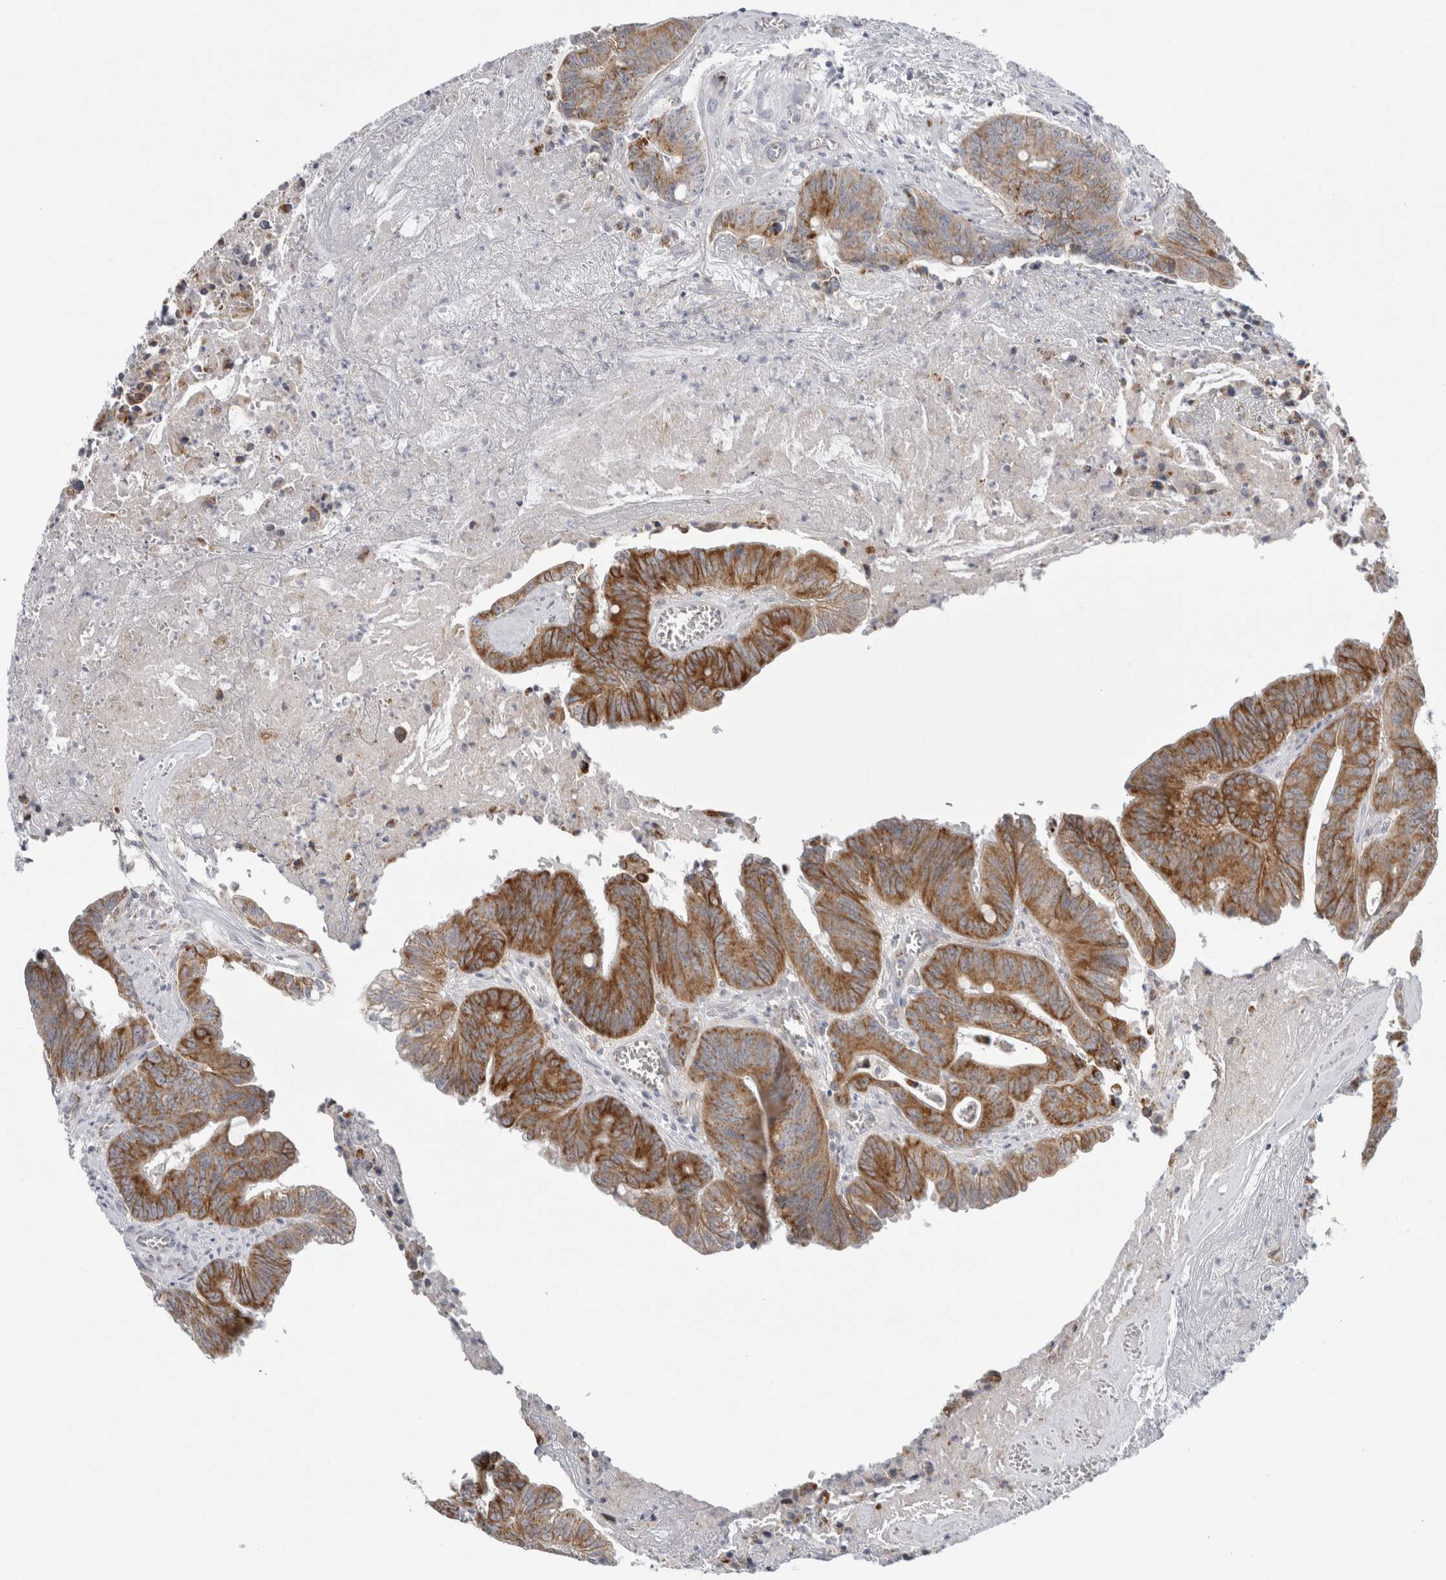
{"staining": {"intensity": "strong", "quantity": ">75%", "location": "cytoplasmic/membranous"}, "tissue": "colorectal cancer", "cell_type": "Tumor cells", "image_type": "cancer", "snomed": [{"axis": "morphology", "description": "Adenocarcinoma, NOS"}, {"axis": "topography", "description": "Colon"}], "caption": "A micrograph of human colorectal cancer stained for a protein exhibits strong cytoplasmic/membranous brown staining in tumor cells. The protein is stained brown, and the nuclei are stained in blue (DAB (3,3'-diaminobenzidine) IHC with brightfield microscopy, high magnification).", "gene": "FAHD1", "patient": {"sex": "male", "age": 45}}